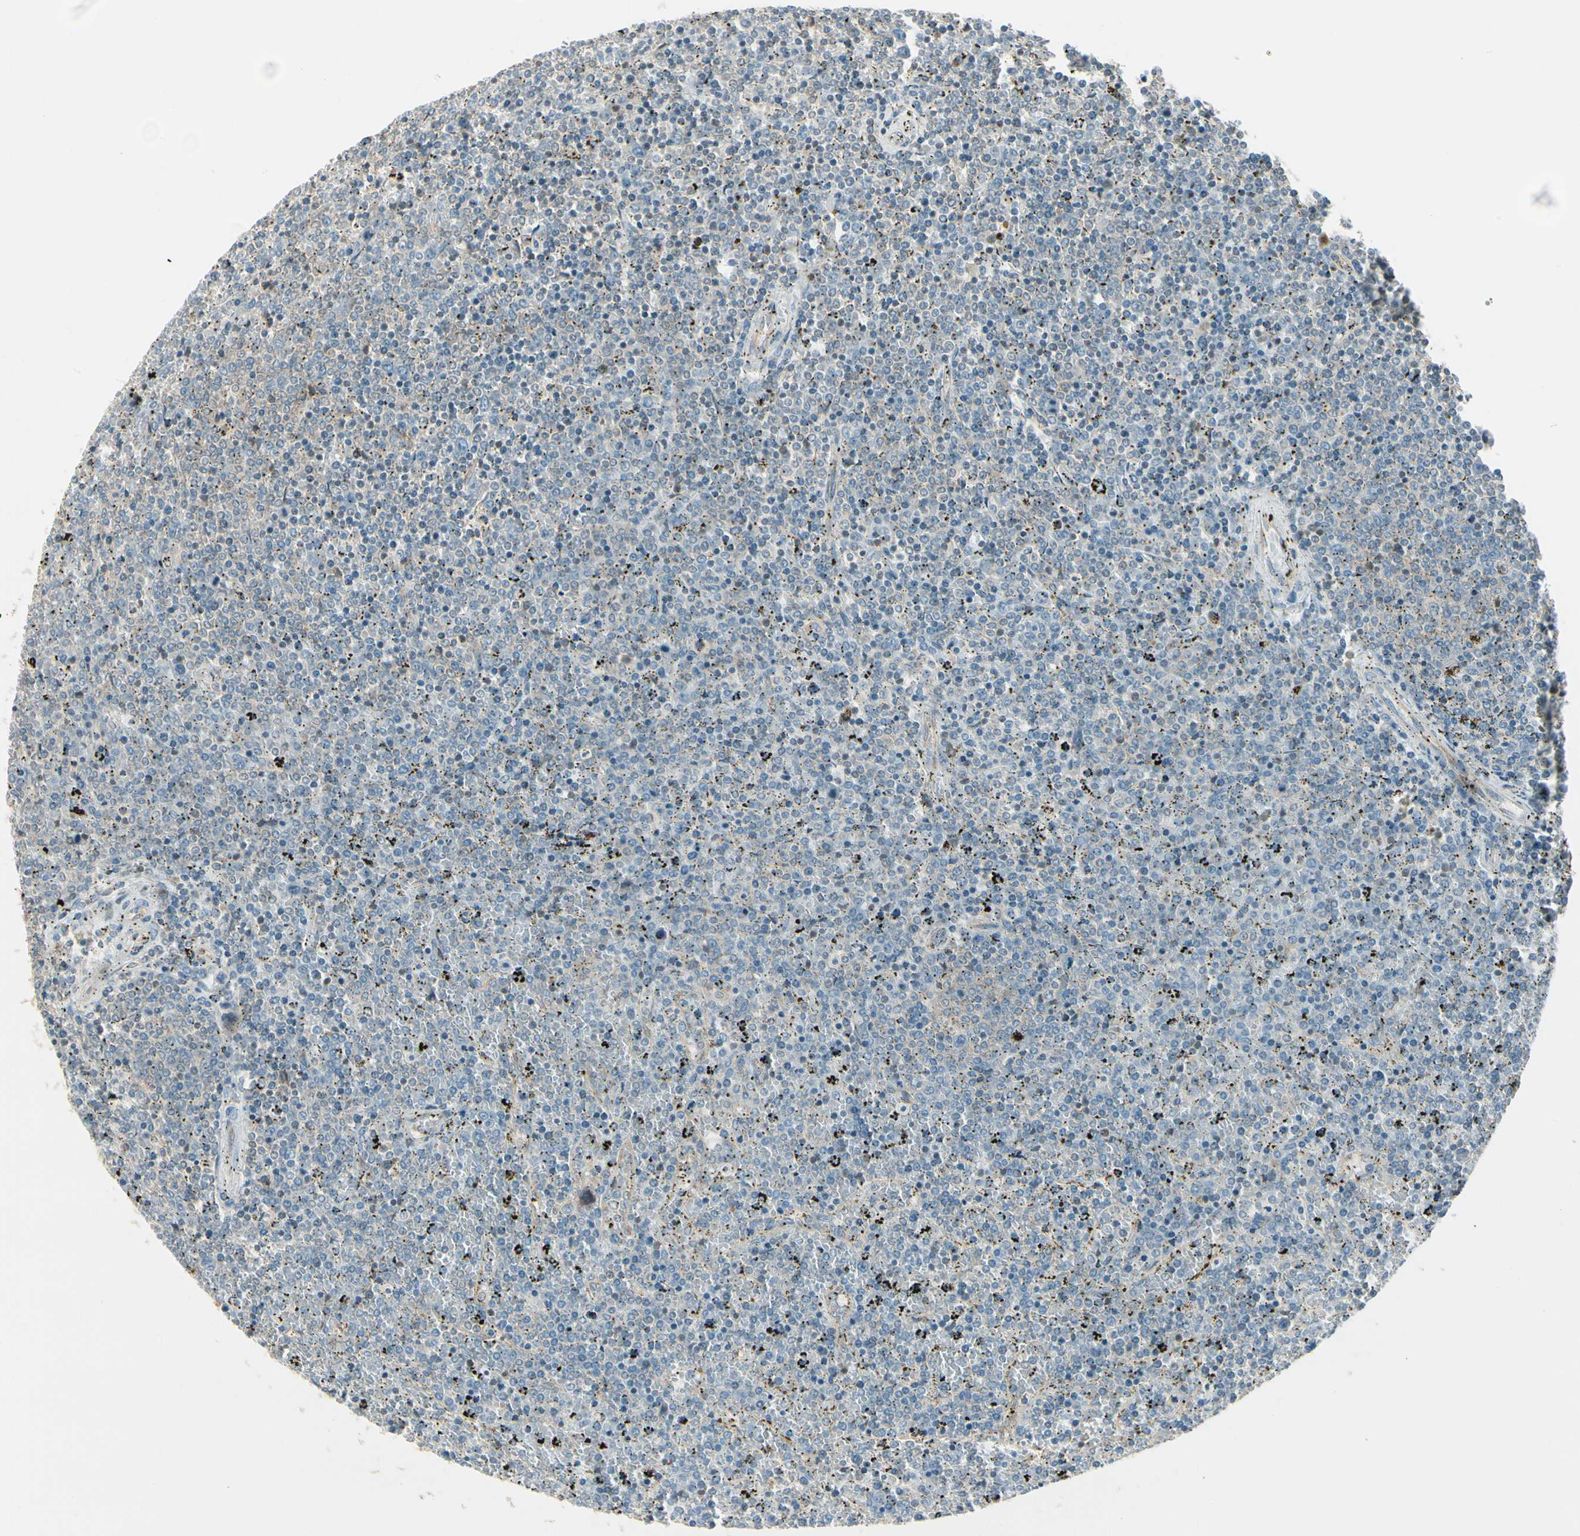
{"staining": {"intensity": "weak", "quantity": "<25%", "location": "cytoplasmic/membranous"}, "tissue": "lymphoma", "cell_type": "Tumor cells", "image_type": "cancer", "snomed": [{"axis": "morphology", "description": "Malignant lymphoma, non-Hodgkin's type, Low grade"}, {"axis": "topography", "description": "Spleen"}], "caption": "DAB (3,3'-diaminobenzidine) immunohistochemical staining of human lymphoma reveals no significant expression in tumor cells.", "gene": "MANSC1", "patient": {"sex": "female", "age": 77}}